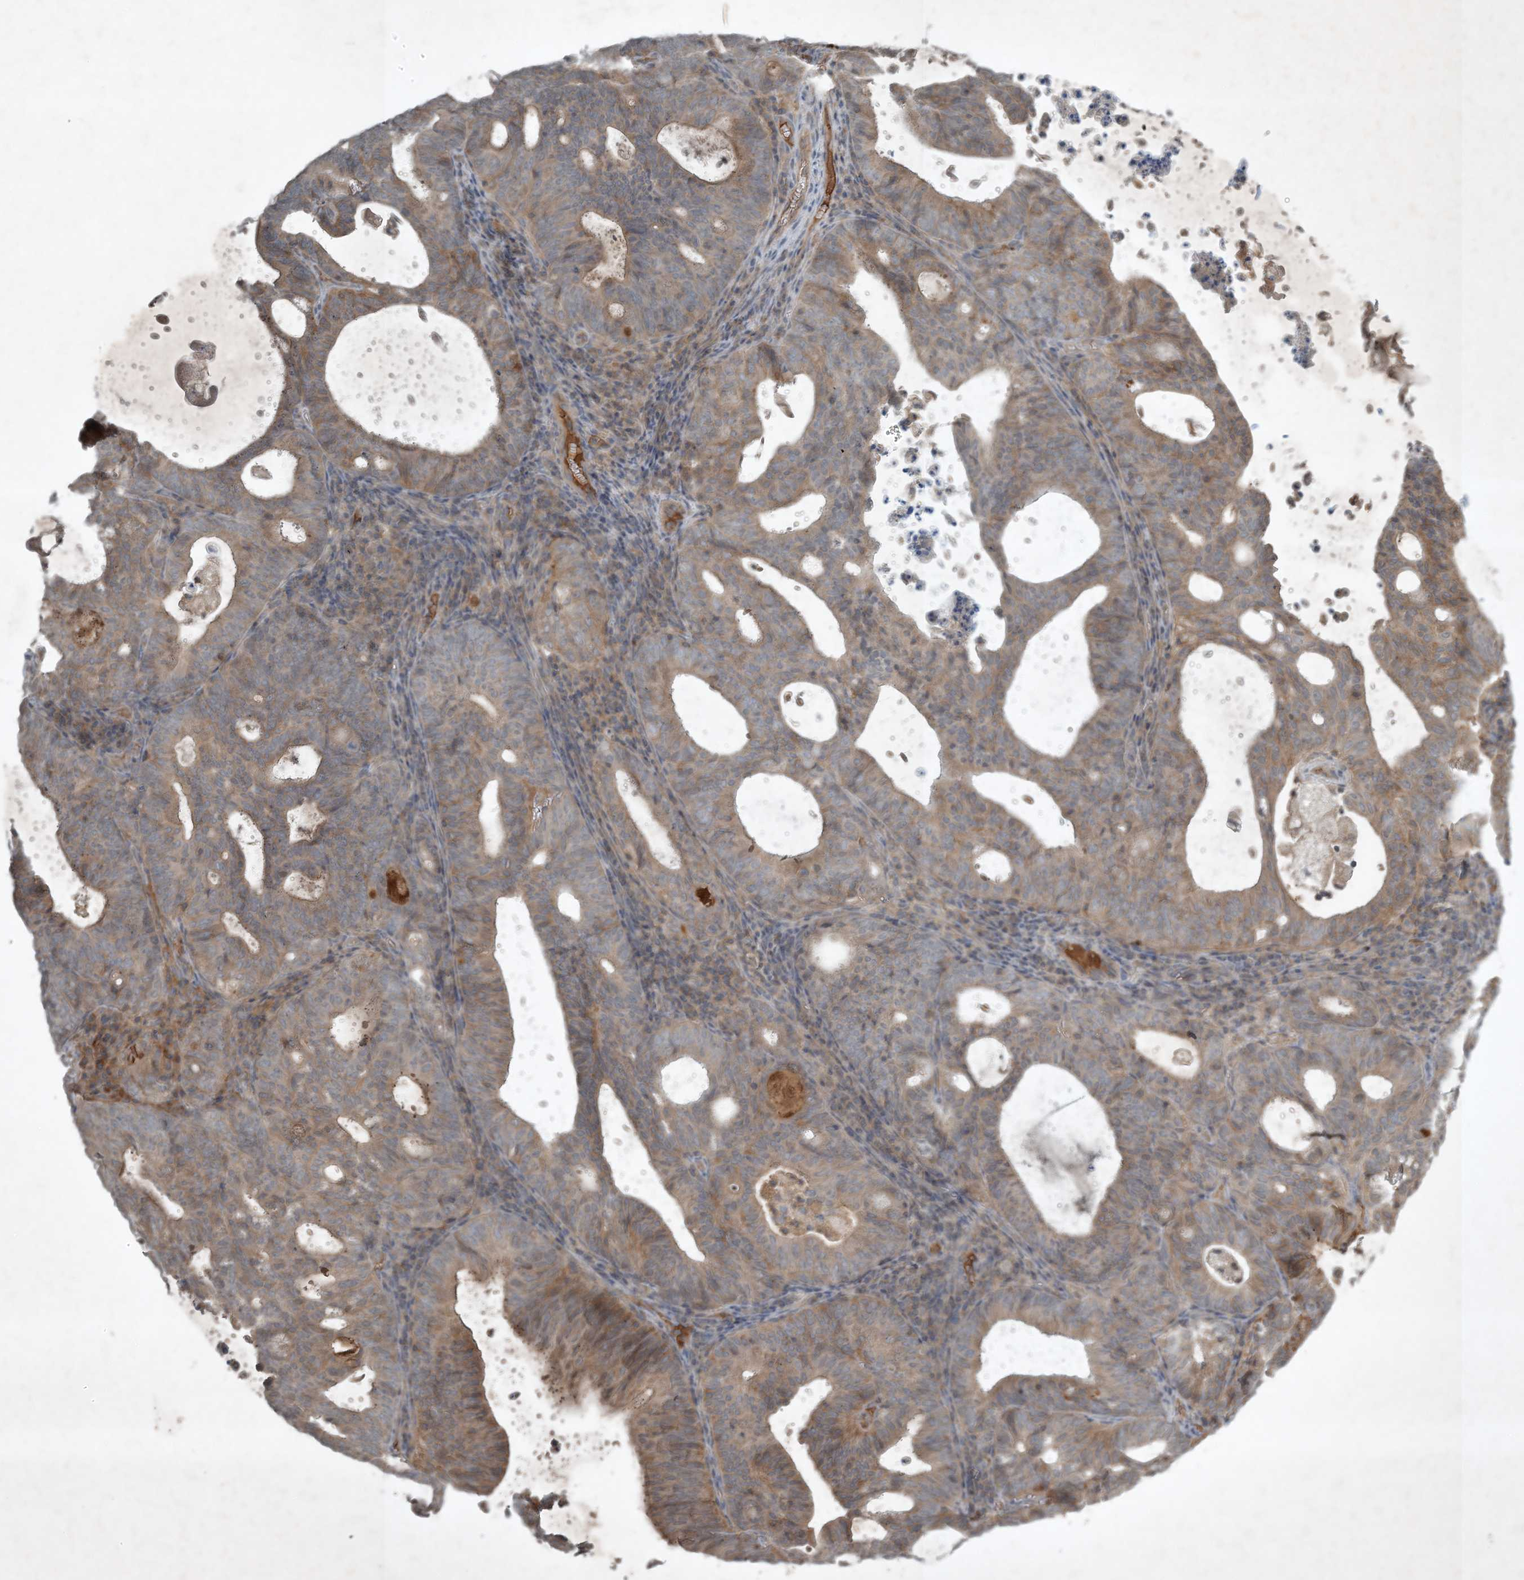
{"staining": {"intensity": "weak", "quantity": ">75%", "location": "cytoplasmic/membranous"}, "tissue": "endometrial cancer", "cell_type": "Tumor cells", "image_type": "cancer", "snomed": [{"axis": "morphology", "description": "Adenocarcinoma, NOS"}, {"axis": "topography", "description": "Uterus"}], "caption": "The image displays immunohistochemical staining of endometrial cancer (adenocarcinoma). There is weak cytoplasmic/membranous staining is identified in approximately >75% of tumor cells.", "gene": "TNFAIP6", "patient": {"sex": "female", "age": 83}}